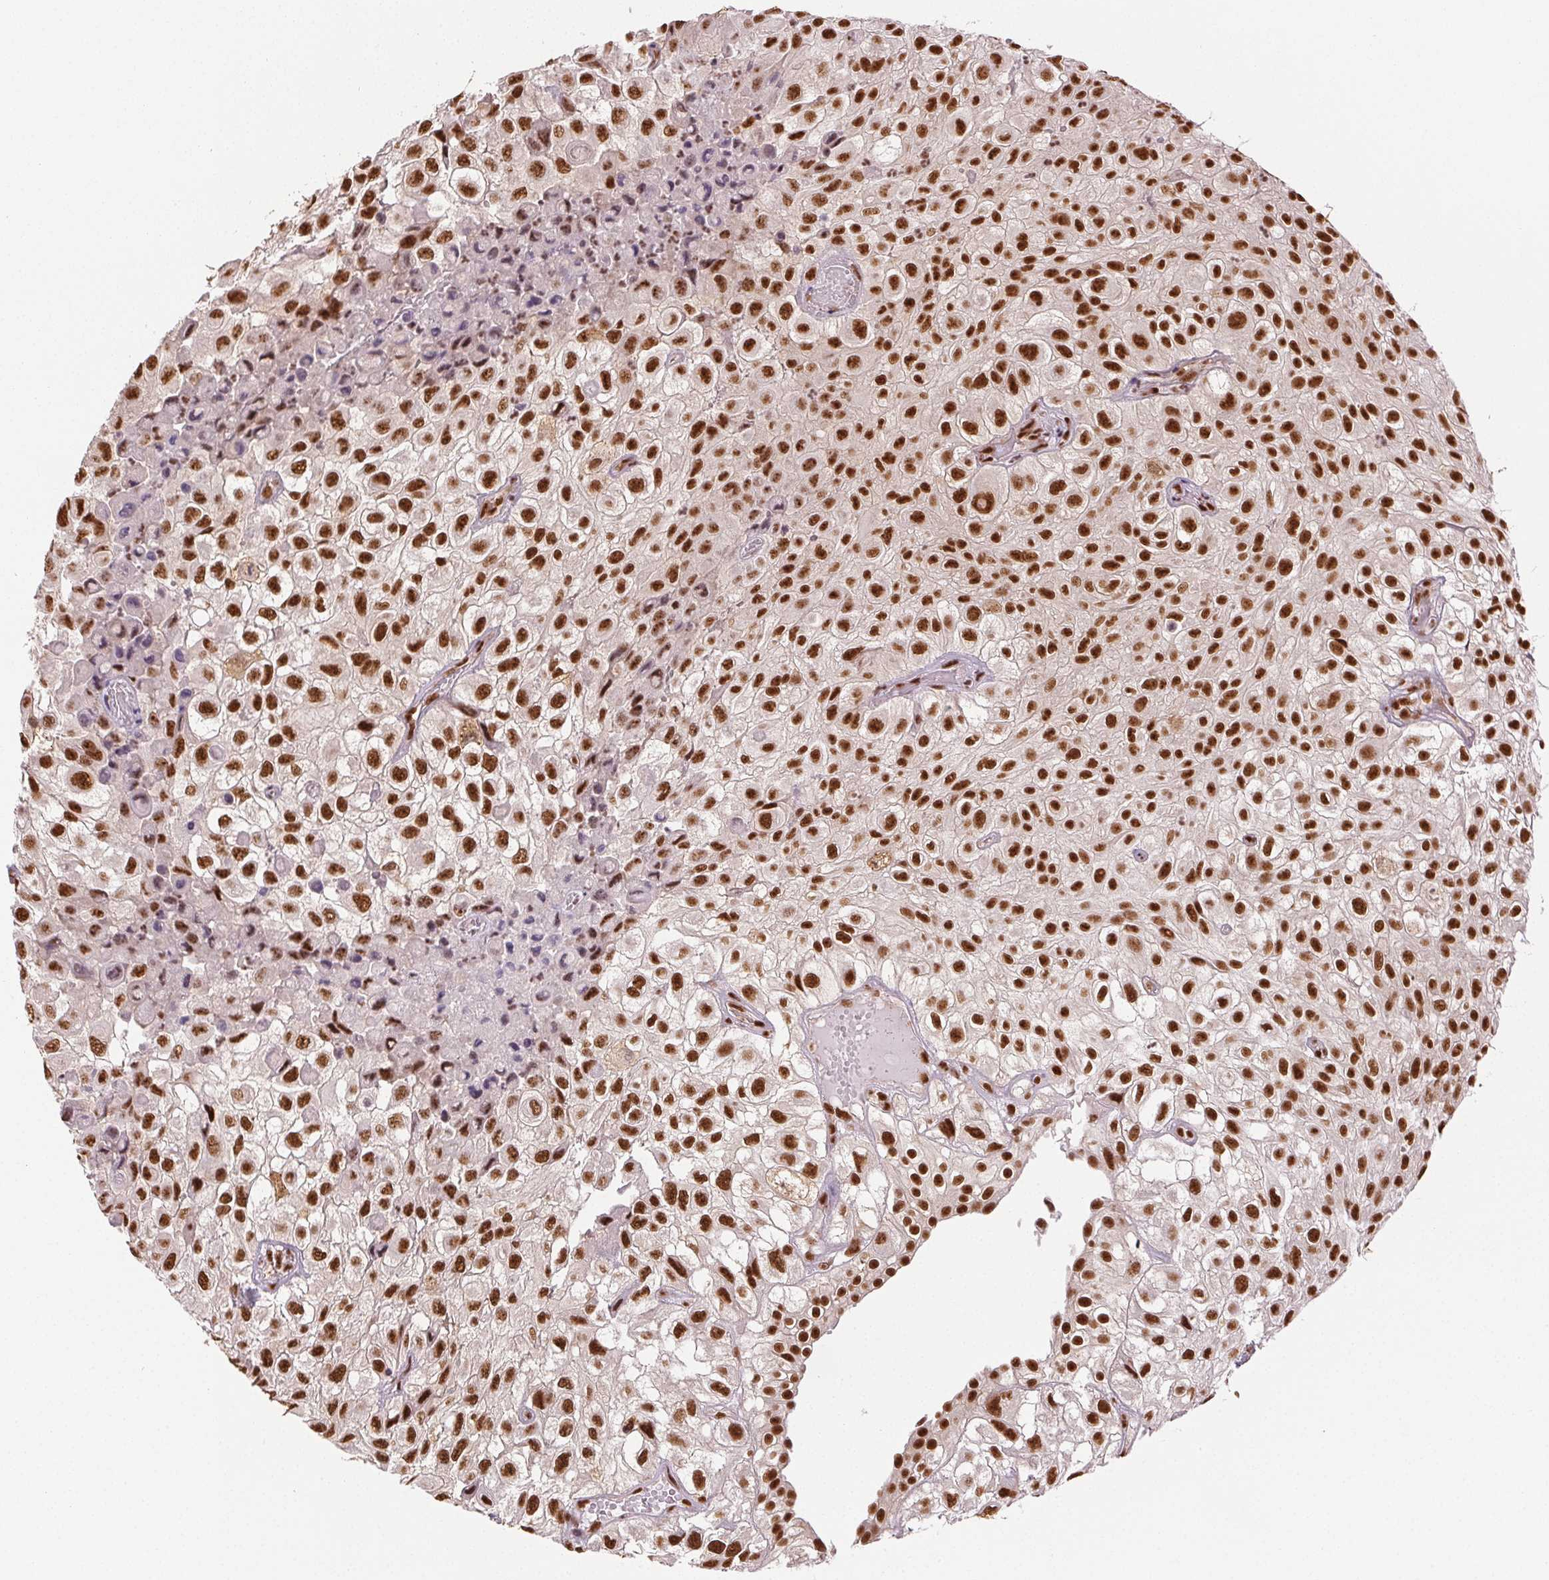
{"staining": {"intensity": "strong", "quantity": ">75%", "location": "nuclear"}, "tissue": "urothelial cancer", "cell_type": "Tumor cells", "image_type": "cancer", "snomed": [{"axis": "morphology", "description": "Urothelial carcinoma, High grade"}, {"axis": "topography", "description": "Urinary bladder"}], "caption": "This is a photomicrograph of immunohistochemistry (IHC) staining of urothelial carcinoma (high-grade), which shows strong staining in the nuclear of tumor cells.", "gene": "IK", "patient": {"sex": "male", "age": 56}}